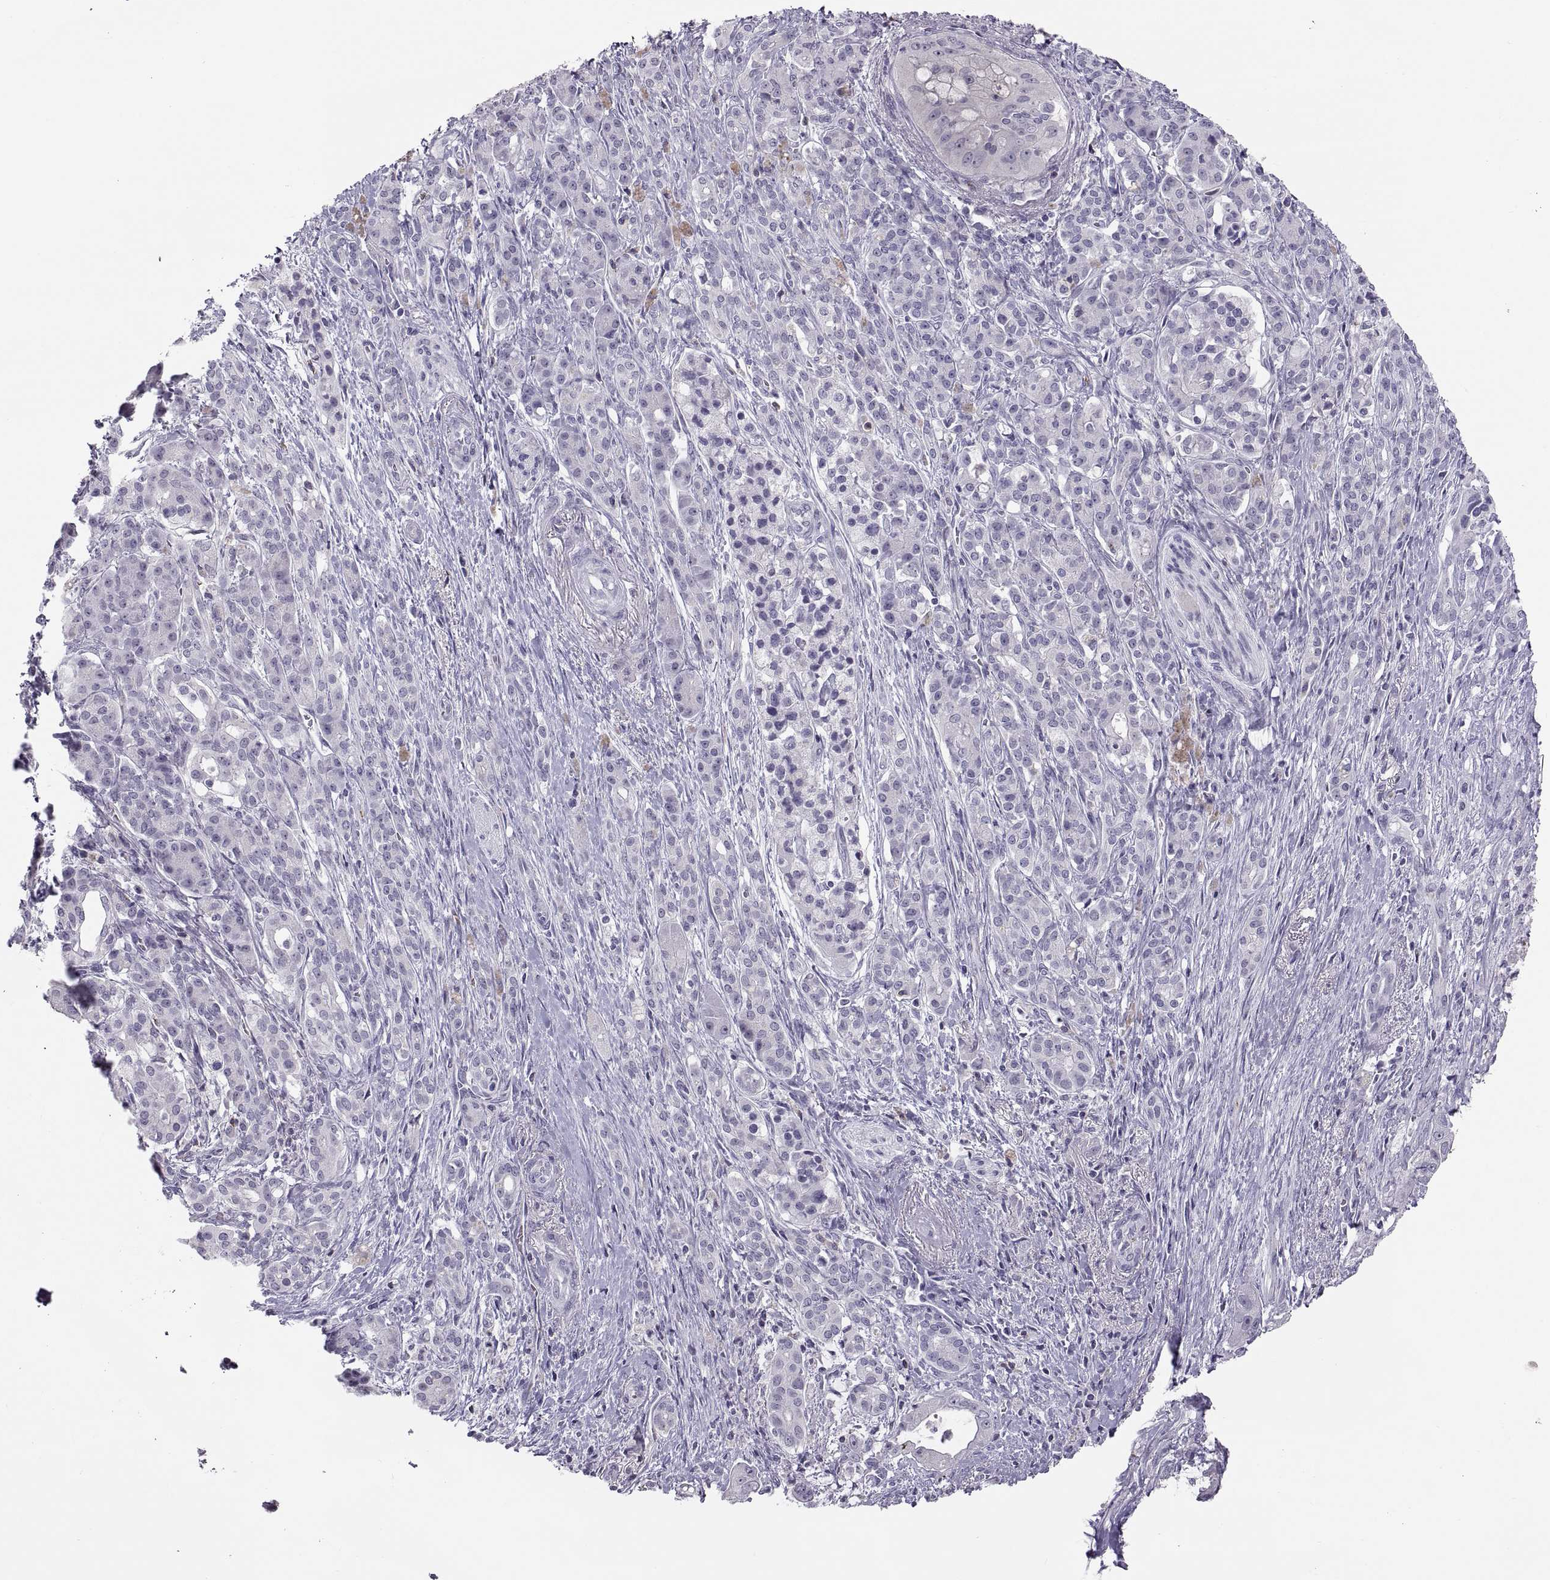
{"staining": {"intensity": "negative", "quantity": "none", "location": "none"}, "tissue": "pancreatic cancer", "cell_type": "Tumor cells", "image_type": "cancer", "snomed": [{"axis": "morphology", "description": "Normal tissue, NOS"}, {"axis": "morphology", "description": "Inflammation, NOS"}, {"axis": "morphology", "description": "Adenocarcinoma, NOS"}, {"axis": "topography", "description": "Pancreas"}], "caption": "Human pancreatic adenocarcinoma stained for a protein using immunohistochemistry (IHC) shows no staining in tumor cells.", "gene": "TTC21A", "patient": {"sex": "male", "age": 57}}